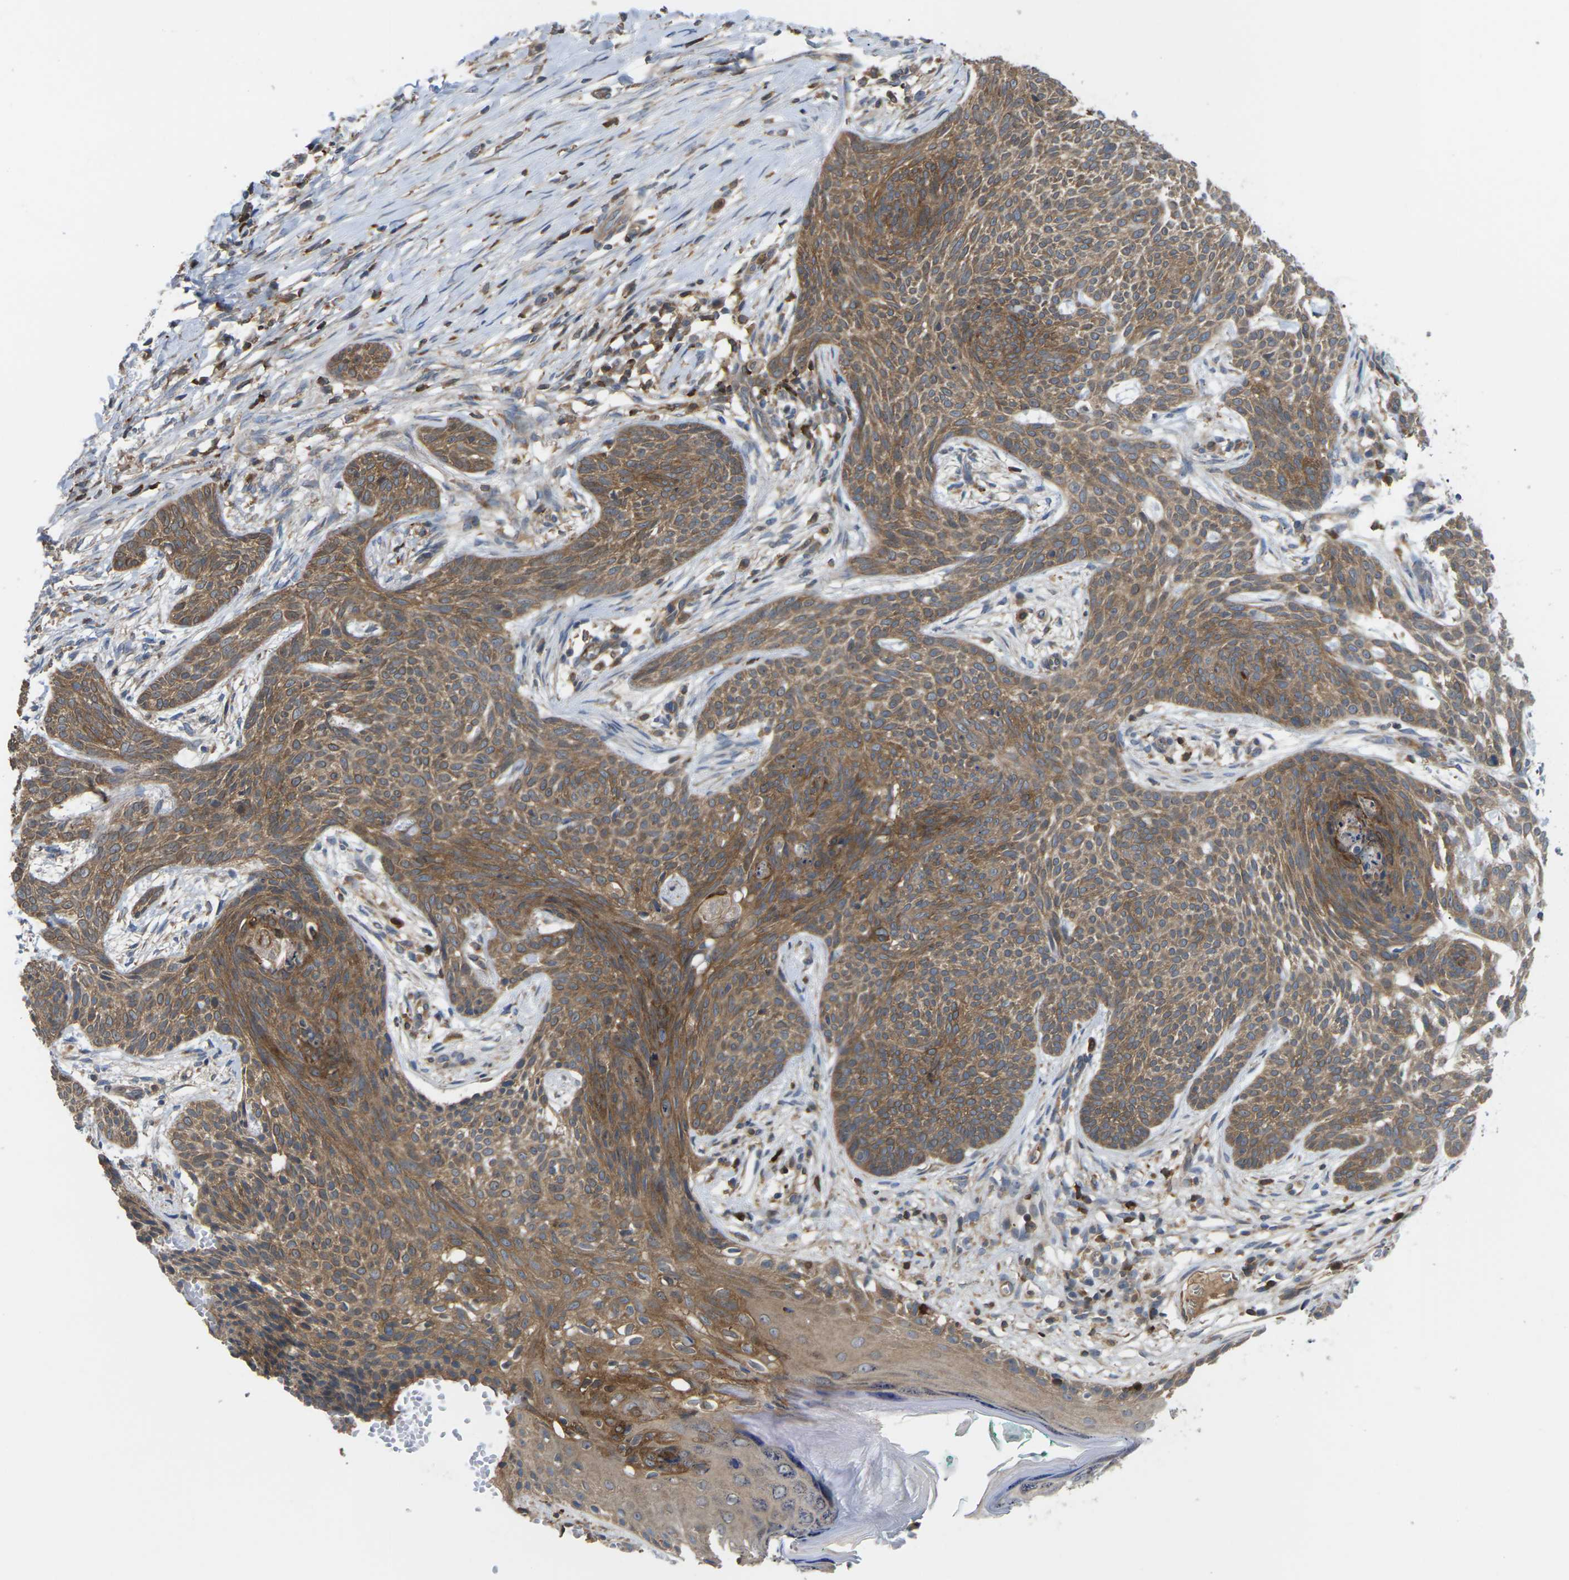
{"staining": {"intensity": "moderate", "quantity": ">75%", "location": "cytoplasmic/membranous"}, "tissue": "skin cancer", "cell_type": "Tumor cells", "image_type": "cancer", "snomed": [{"axis": "morphology", "description": "Basal cell carcinoma"}, {"axis": "topography", "description": "Skin"}], "caption": "DAB (3,3'-diaminobenzidine) immunohistochemical staining of basal cell carcinoma (skin) displays moderate cytoplasmic/membranous protein expression in about >75% of tumor cells. The protein is stained brown, and the nuclei are stained in blue (DAB (3,3'-diaminobenzidine) IHC with brightfield microscopy, high magnification).", "gene": "TIAM1", "patient": {"sex": "female", "age": 59}}